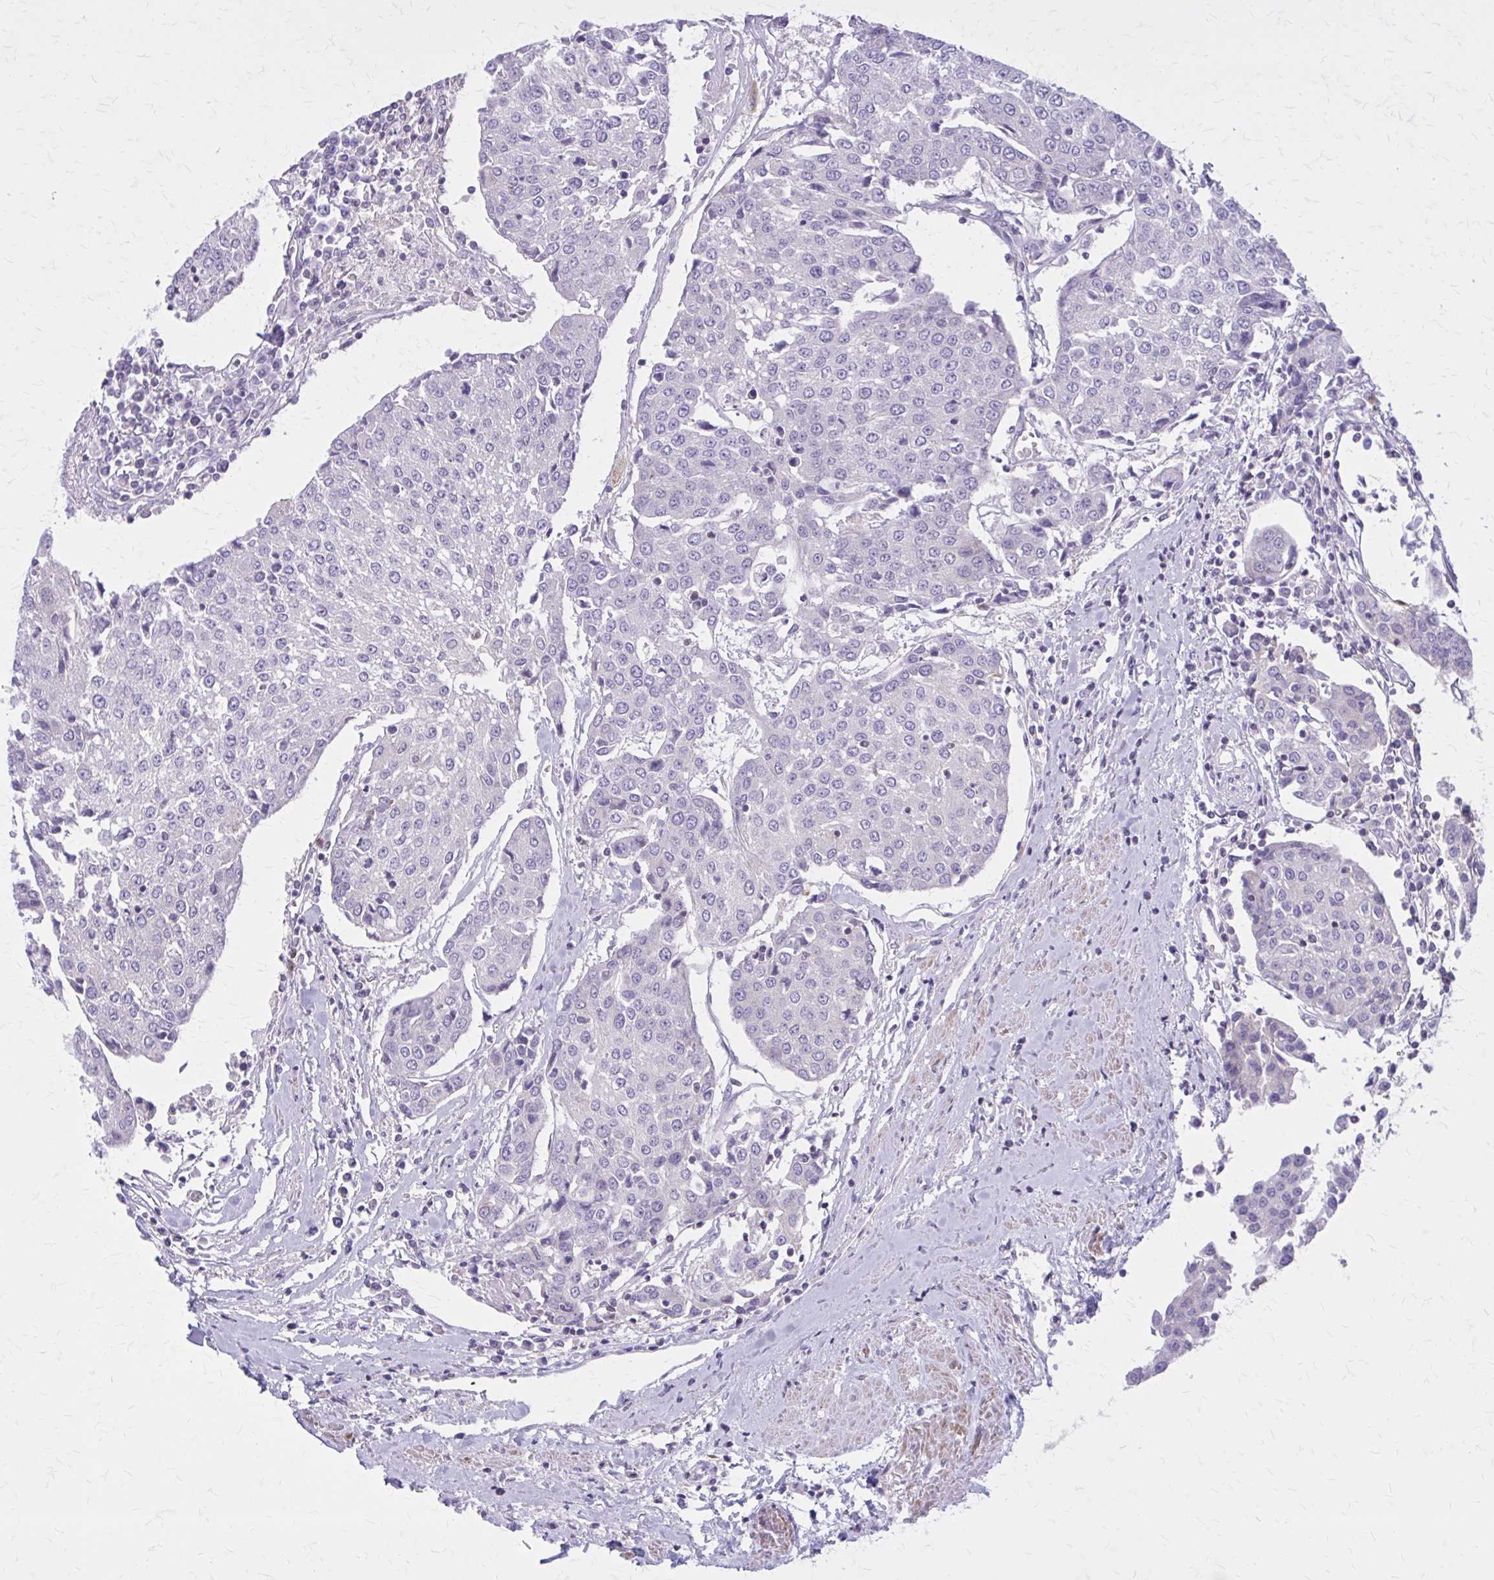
{"staining": {"intensity": "negative", "quantity": "none", "location": "none"}, "tissue": "urothelial cancer", "cell_type": "Tumor cells", "image_type": "cancer", "snomed": [{"axis": "morphology", "description": "Urothelial carcinoma, High grade"}, {"axis": "topography", "description": "Urinary bladder"}], "caption": "Urothelial cancer was stained to show a protein in brown. There is no significant staining in tumor cells.", "gene": "PITPNM1", "patient": {"sex": "female", "age": 85}}